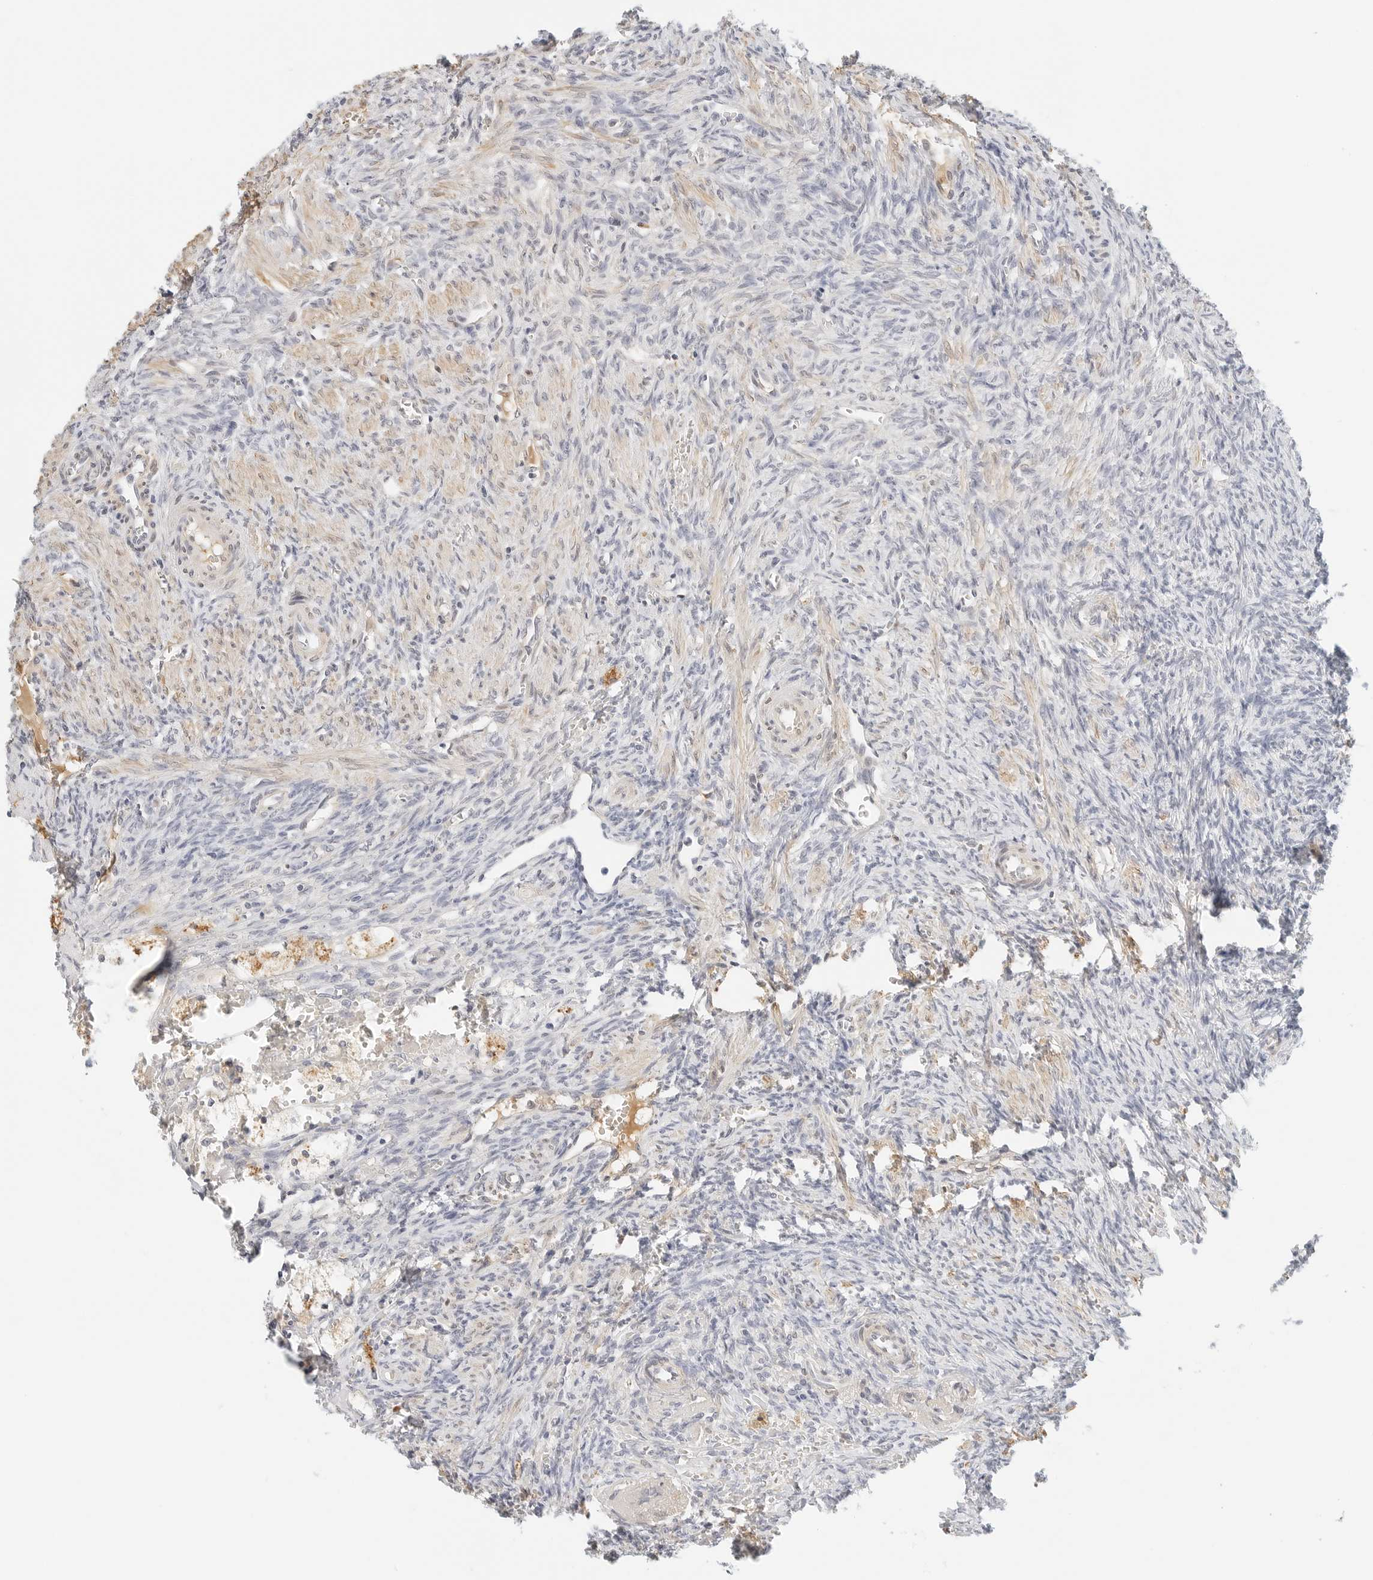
{"staining": {"intensity": "negative", "quantity": "none", "location": "none"}, "tissue": "ovary", "cell_type": "Ovarian stroma cells", "image_type": "normal", "snomed": [{"axis": "morphology", "description": "Normal tissue, NOS"}, {"axis": "topography", "description": "Ovary"}], "caption": "Ovarian stroma cells show no significant protein positivity in unremarkable ovary. (DAB immunohistochemistry (IHC), high magnification).", "gene": "PKDCC", "patient": {"sex": "female", "age": 41}}